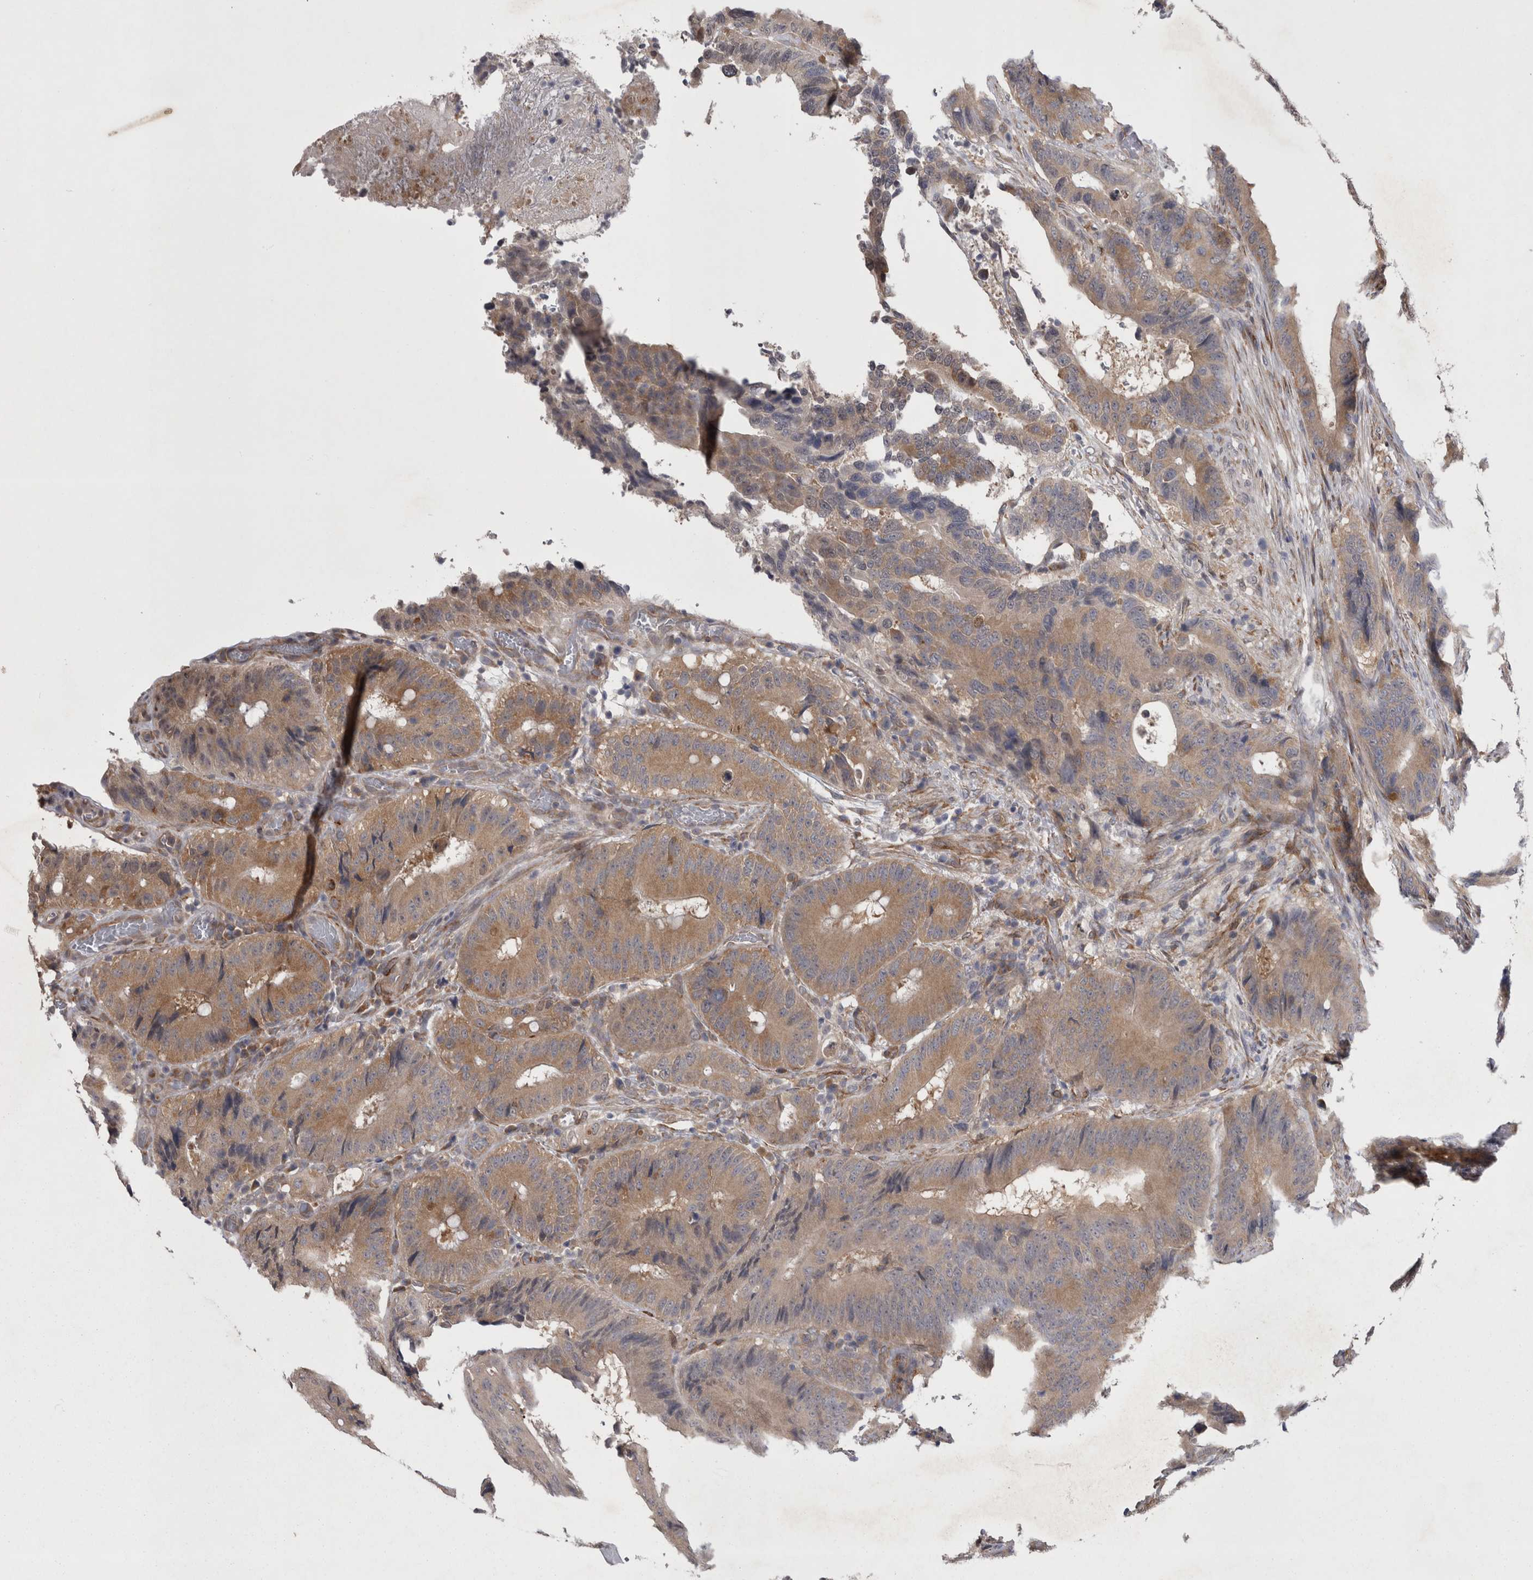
{"staining": {"intensity": "moderate", "quantity": ">75%", "location": "cytoplasmic/membranous"}, "tissue": "colorectal cancer", "cell_type": "Tumor cells", "image_type": "cancer", "snomed": [{"axis": "morphology", "description": "Adenocarcinoma, NOS"}, {"axis": "topography", "description": "Colon"}], "caption": "The image demonstrates a brown stain indicating the presence of a protein in the cytoplasmic/membranous of tumor cells in colorectal adenocarcinoma. The staining was performed using DAB (3,3'-diaminobenzidine) to visualize the protein expression in brown, while the nuclei were stained in blue with hematoxylin (Magnification: 20x).", "gene": "DDX6", "patient": {"sex": "male", "age": 83}}